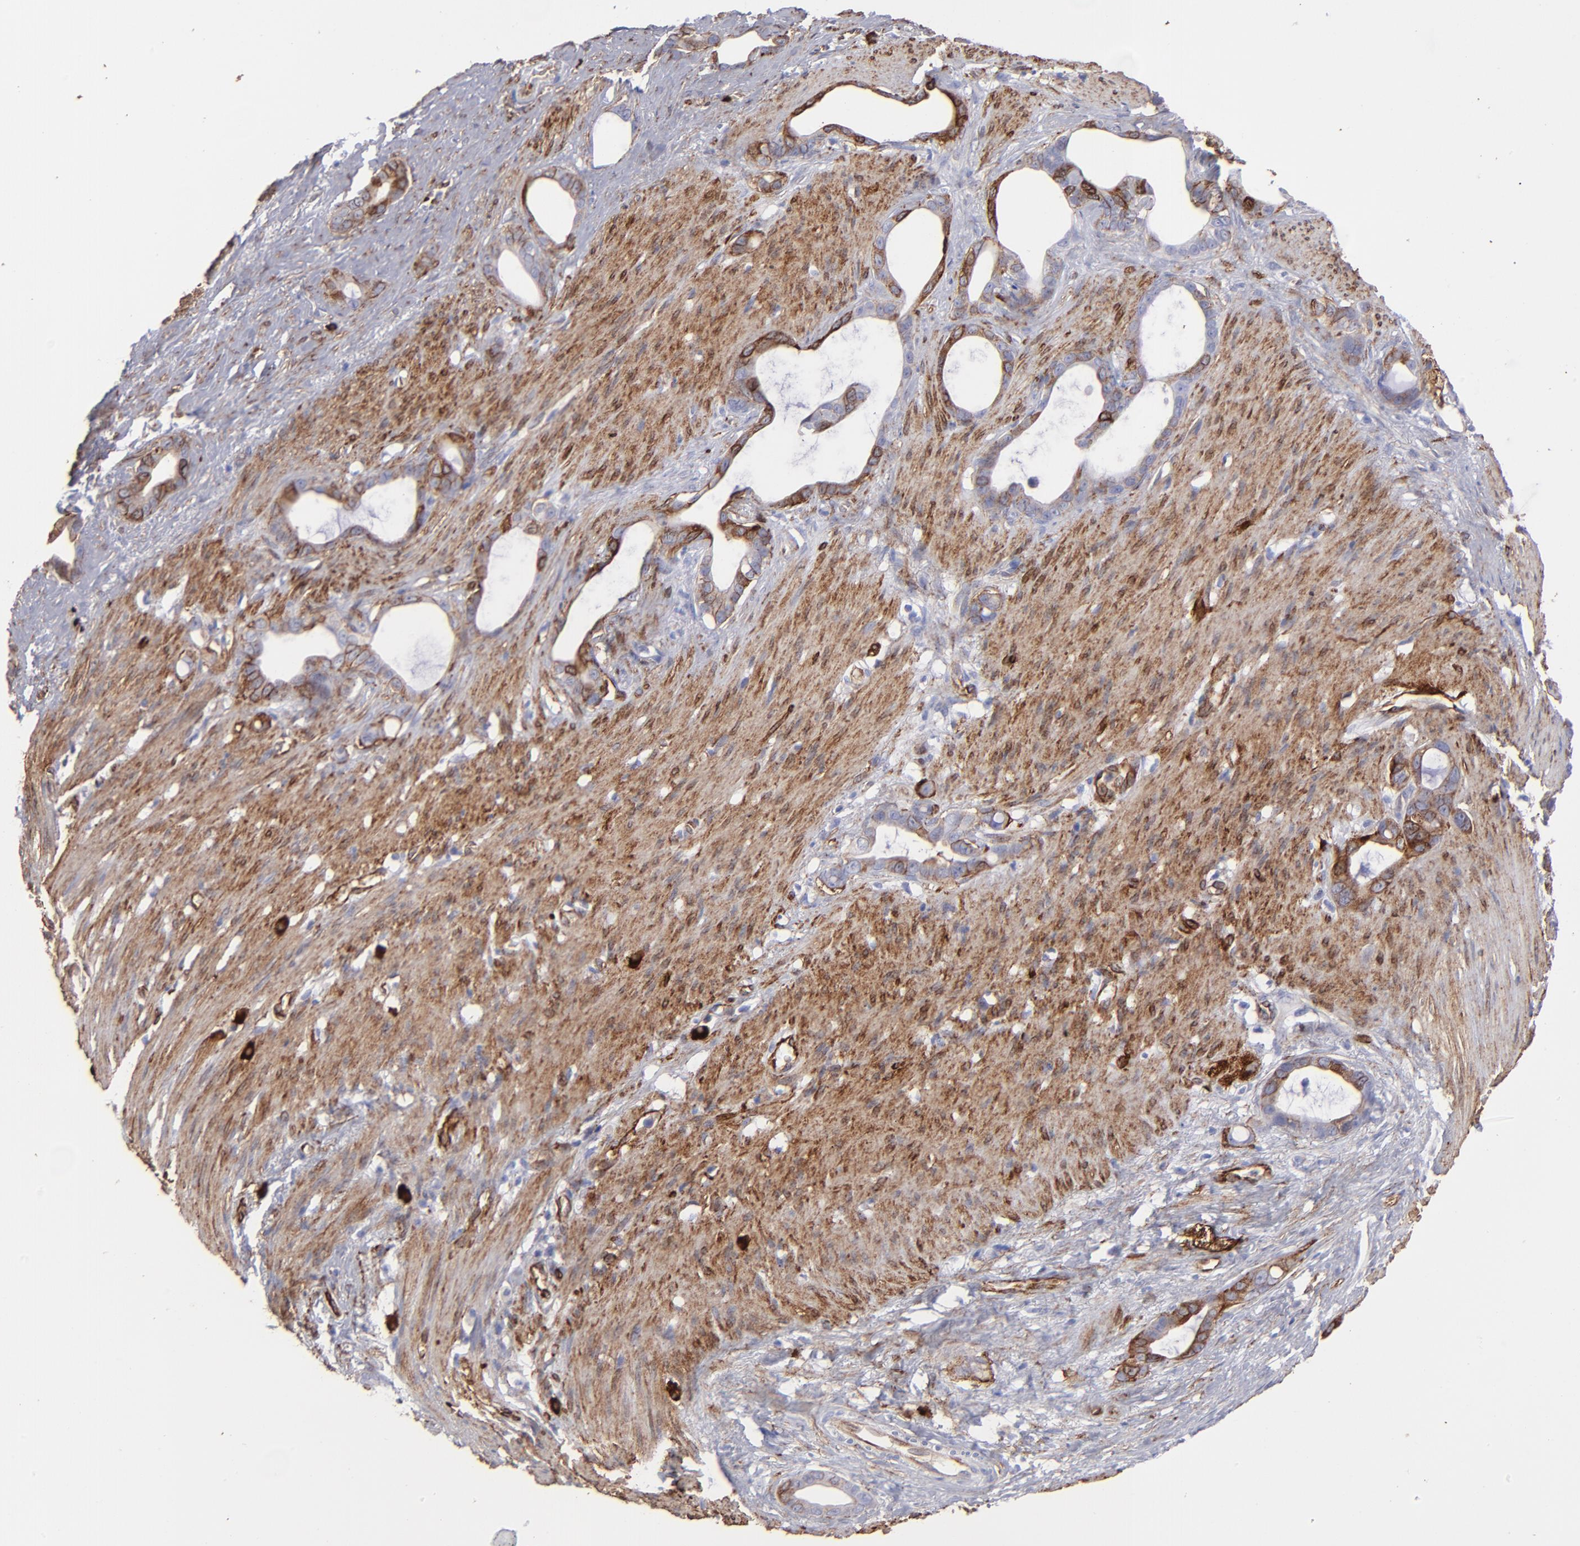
{"staining": {"intensity": "weak", "quantity": "25%-75%", "location": "cytoplasmic/membranous"}, "tissue": "stomach cancer", "cell_type": "Tumor cells", "image_type": "cancer", "snomed": [{"axis": "morphology", "description": "Adenocarcinoma, NOS"}, {"axis": "topography", "description": "Stomach"}], "caption": "About 25%-75% of tumor cells in adenocarcinoma (stomach) show weak cytoplasmic/membranous protein staining as visualized by brown immunohistochemical staining.", "gene": "AHNAK2", "patient": {"sex": "female", "age": 75}}